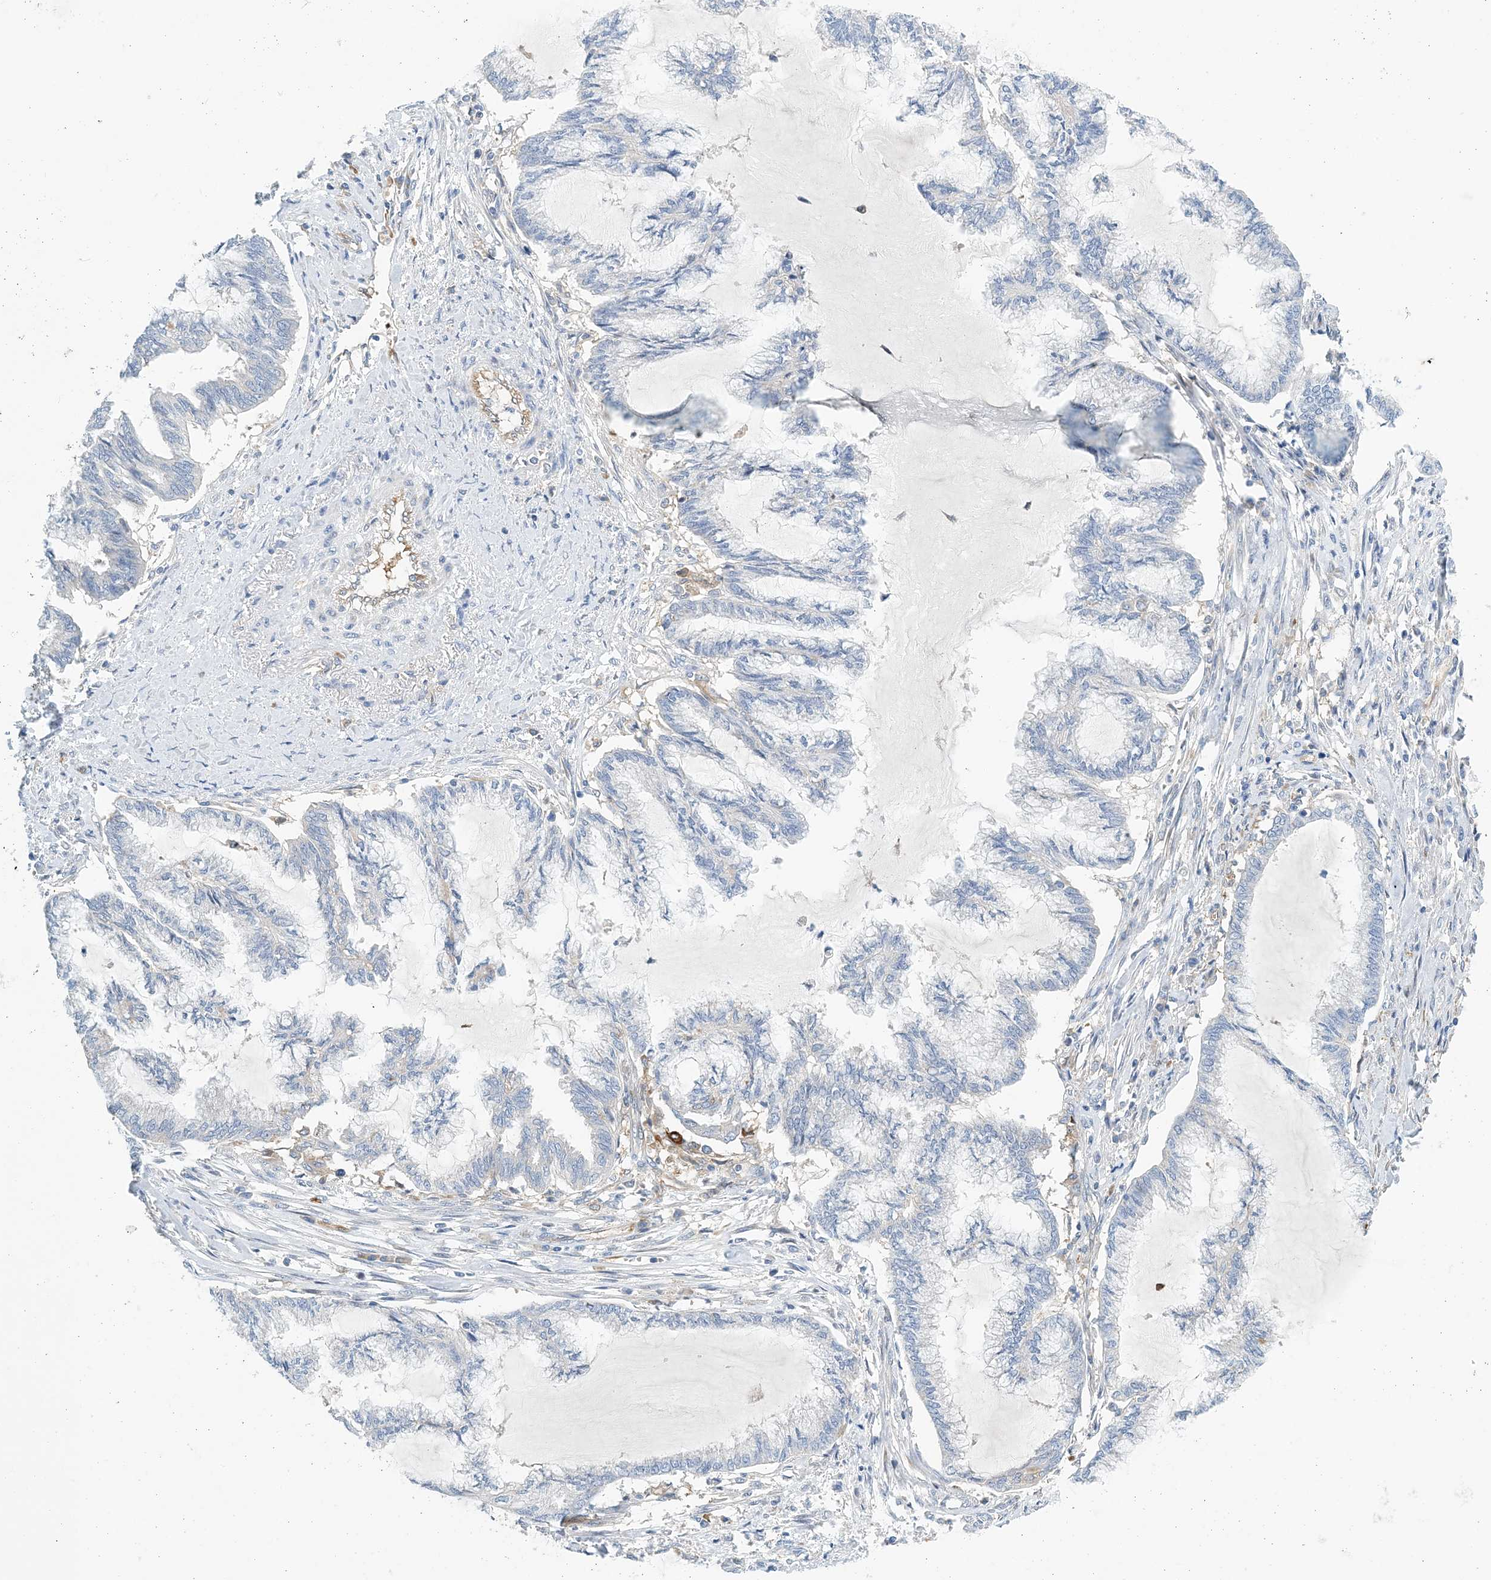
{"staining": {"intensity": "negative", "quantity": "none", "location": "none"}, "tissue": "endometrial cancer", "cell_type": "Tumor cells", "image_type": "cancer", "snomed": [{"axis": "morphology", "description": "Adenocarcinoma, NOS"}, {"axis": "topography", "description": "Endometrium"}], "caption": "Adenocarcinoma (endometrial) was stained to show a protein in brown. There is no significant positivity in tumor cells.", "gene": "PCDHA2", "patient": {"sex": "female", "age": 86}}